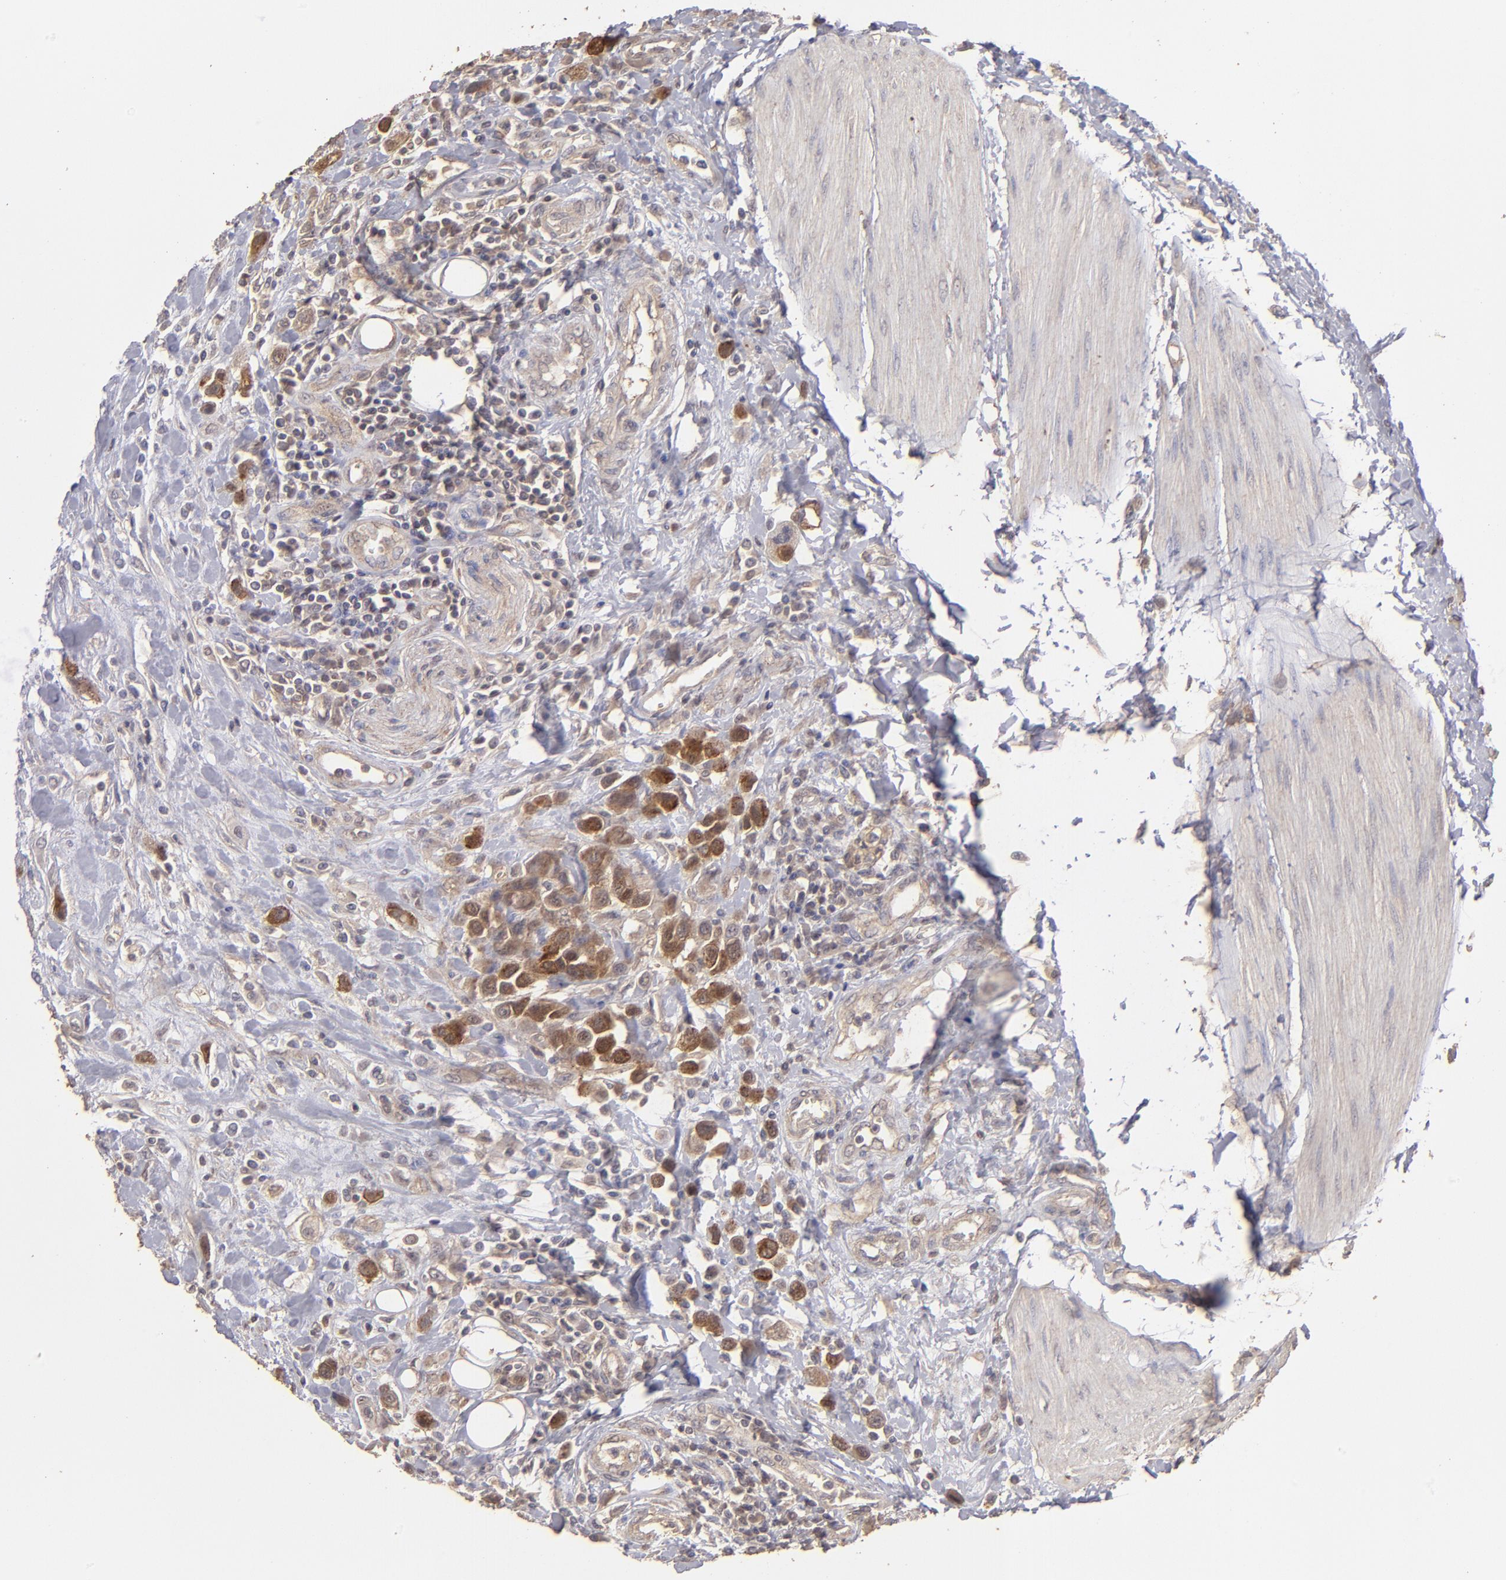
{"staining": {"intensity": "moderate", "quantity": "25%-75%", "location": "cytoplasmic/membranous"}, "tissue": "urothelial cancer", "cell_type": "Tumor cells", "image_type": "cancer", "snomed": [{"axis": "morphology", "description": "Urothelial carcinoma, High grade"}, {"axis": "topography", "description": "Urinary bladder"}], "caption": "Immunohistochemistry (IHC) of human urothelial cancer shows medium levels of moderate cytoplasmic/membranous positivity in approximately 25%-75% of tumor cells. (brown staining indicates protein expression, while blue staining denotes nuclei).", "gene": "FAT1", "patient": {"sex": "male", "age": 50}}